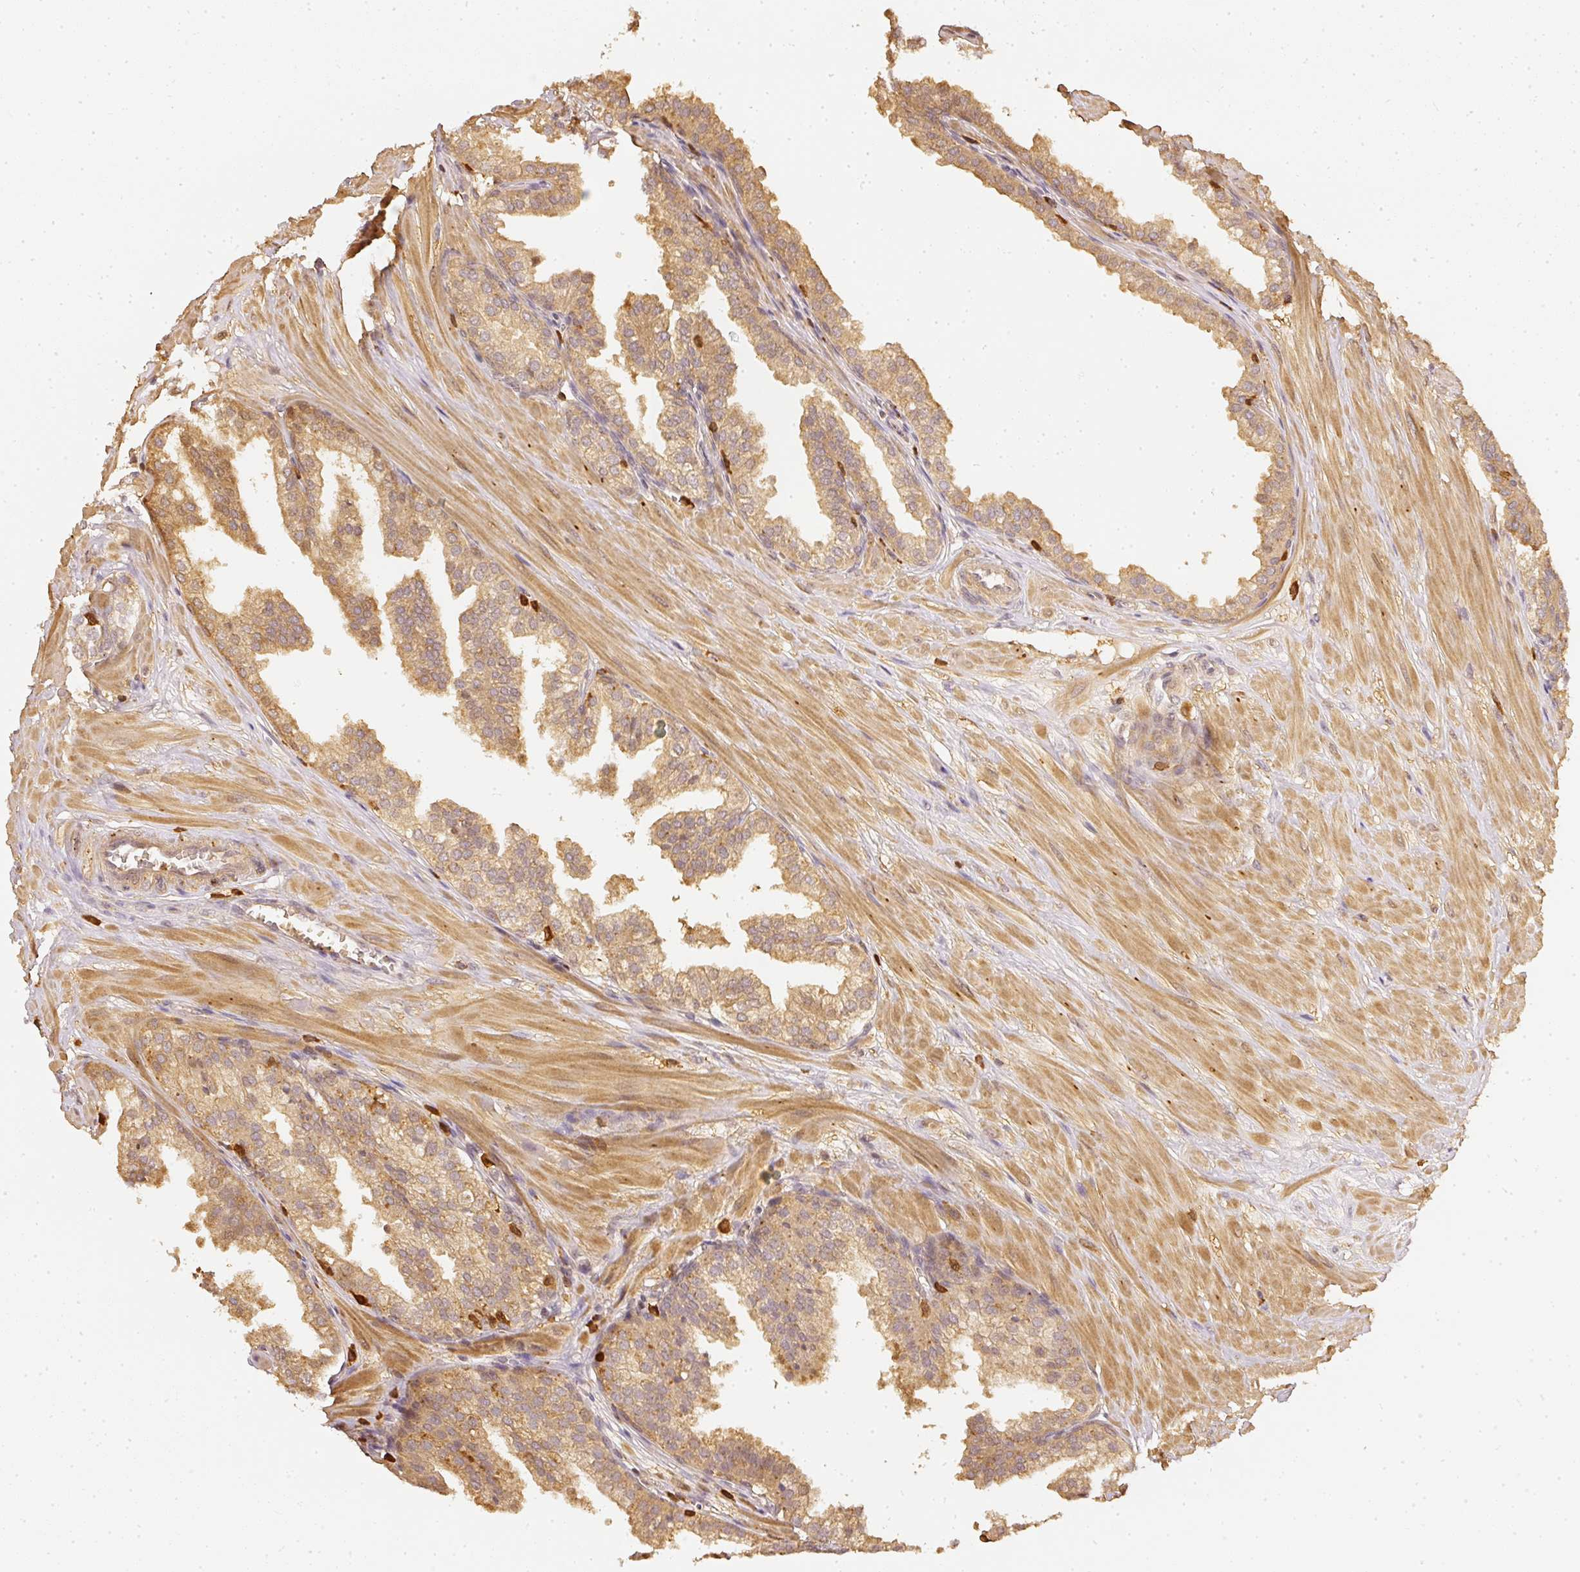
{"staining": {"intensity": "moderate", "quantity": ">75%", "location": "cytoplasmic/membranous"}, "tissue": "prostate", "cell_type": "Glandular cells", "image_type": "normal", "snomed": [{"axis": "morphology", "description": "Normal tissue, NOS"}, {"axis": "topography", "description": "Prostate"}, {"axis": "topography", "description": "Peripheral nerve tissue"}], "caption": "Brown immunohistochemical staining in normal prostate displays moderate cytoplasmic/membranous staining in approximately >75% of glandular cells. (DAB IHC, brown staining for protein, blue staining for nuclei).", "gene": "PFN1", "patient": {"sex": "male", "age": 55}}